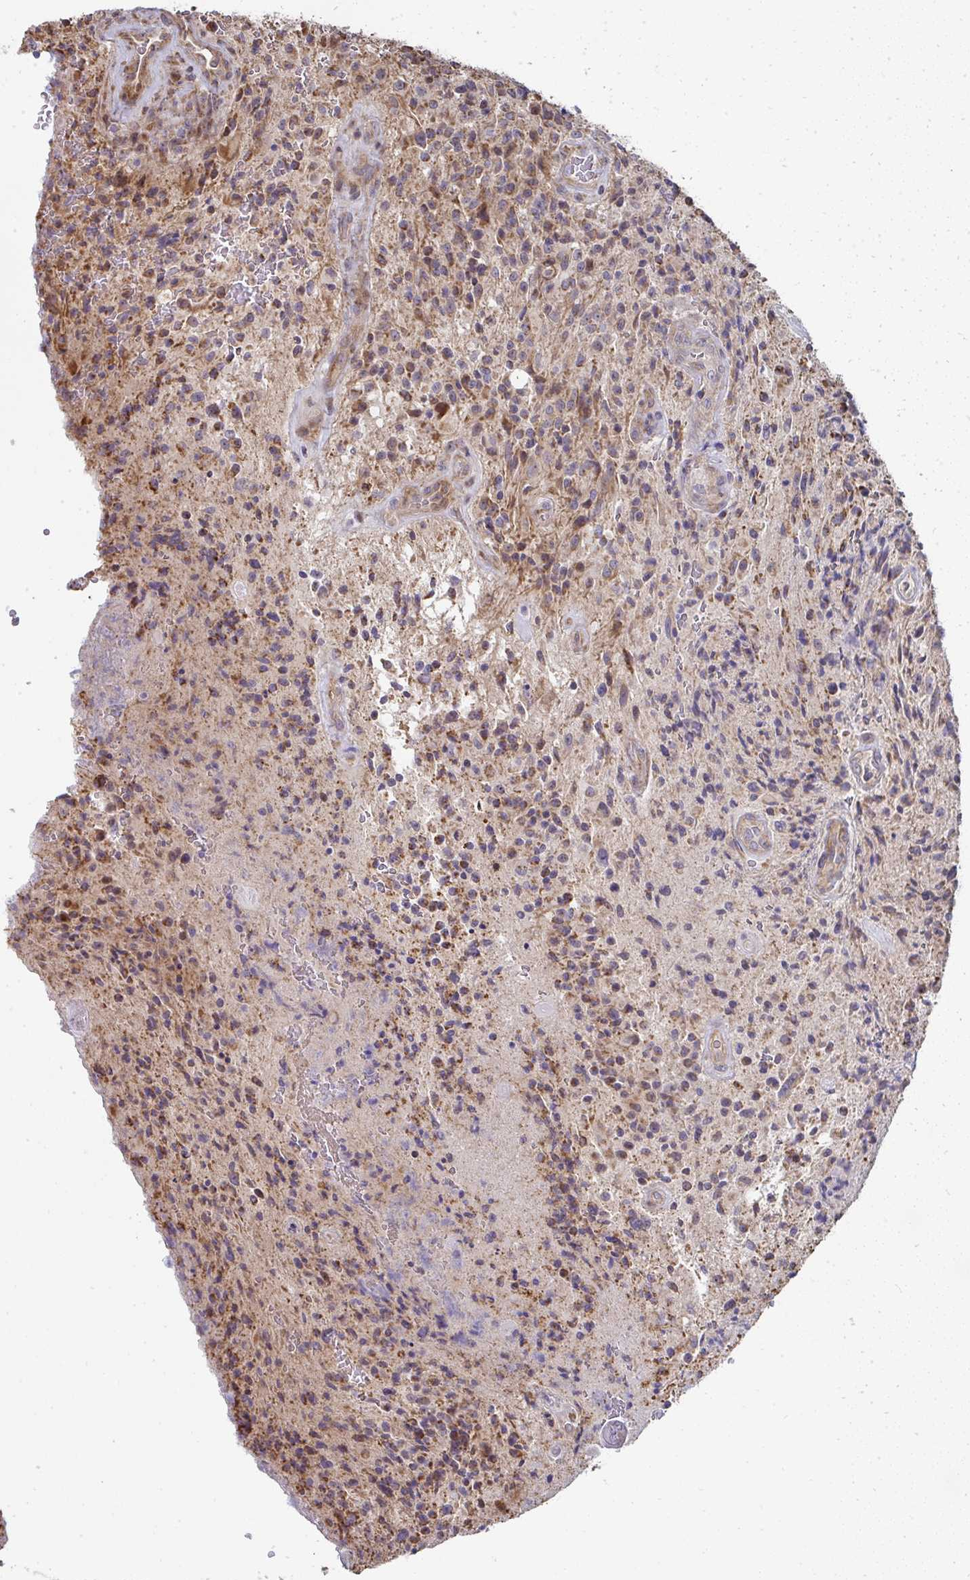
{"staining": {"intensity": "moderate", "quantity": ">75%", "location": "cytoplasmic/membranous"}, "tissue": "glioma", "cell_type": "Tumor cells", "image_type": "cancer", "snomed": [{"axis": "morphology", "description": "Normal tissue, NOS"}, {"axis": "morphology", "description": "Glioma, malignant, High grade"}, {"axis": "topography", "description": "Cerebral cortex"}], "caption": "Glioma stained with DAB IHC demonstrates medium levels of moderate cytoplasmic/membranous positivity in approximately >75% of tumor cells.", "gene": "AGTPBP1", "patient": {"sex": "male", "age": 56}}